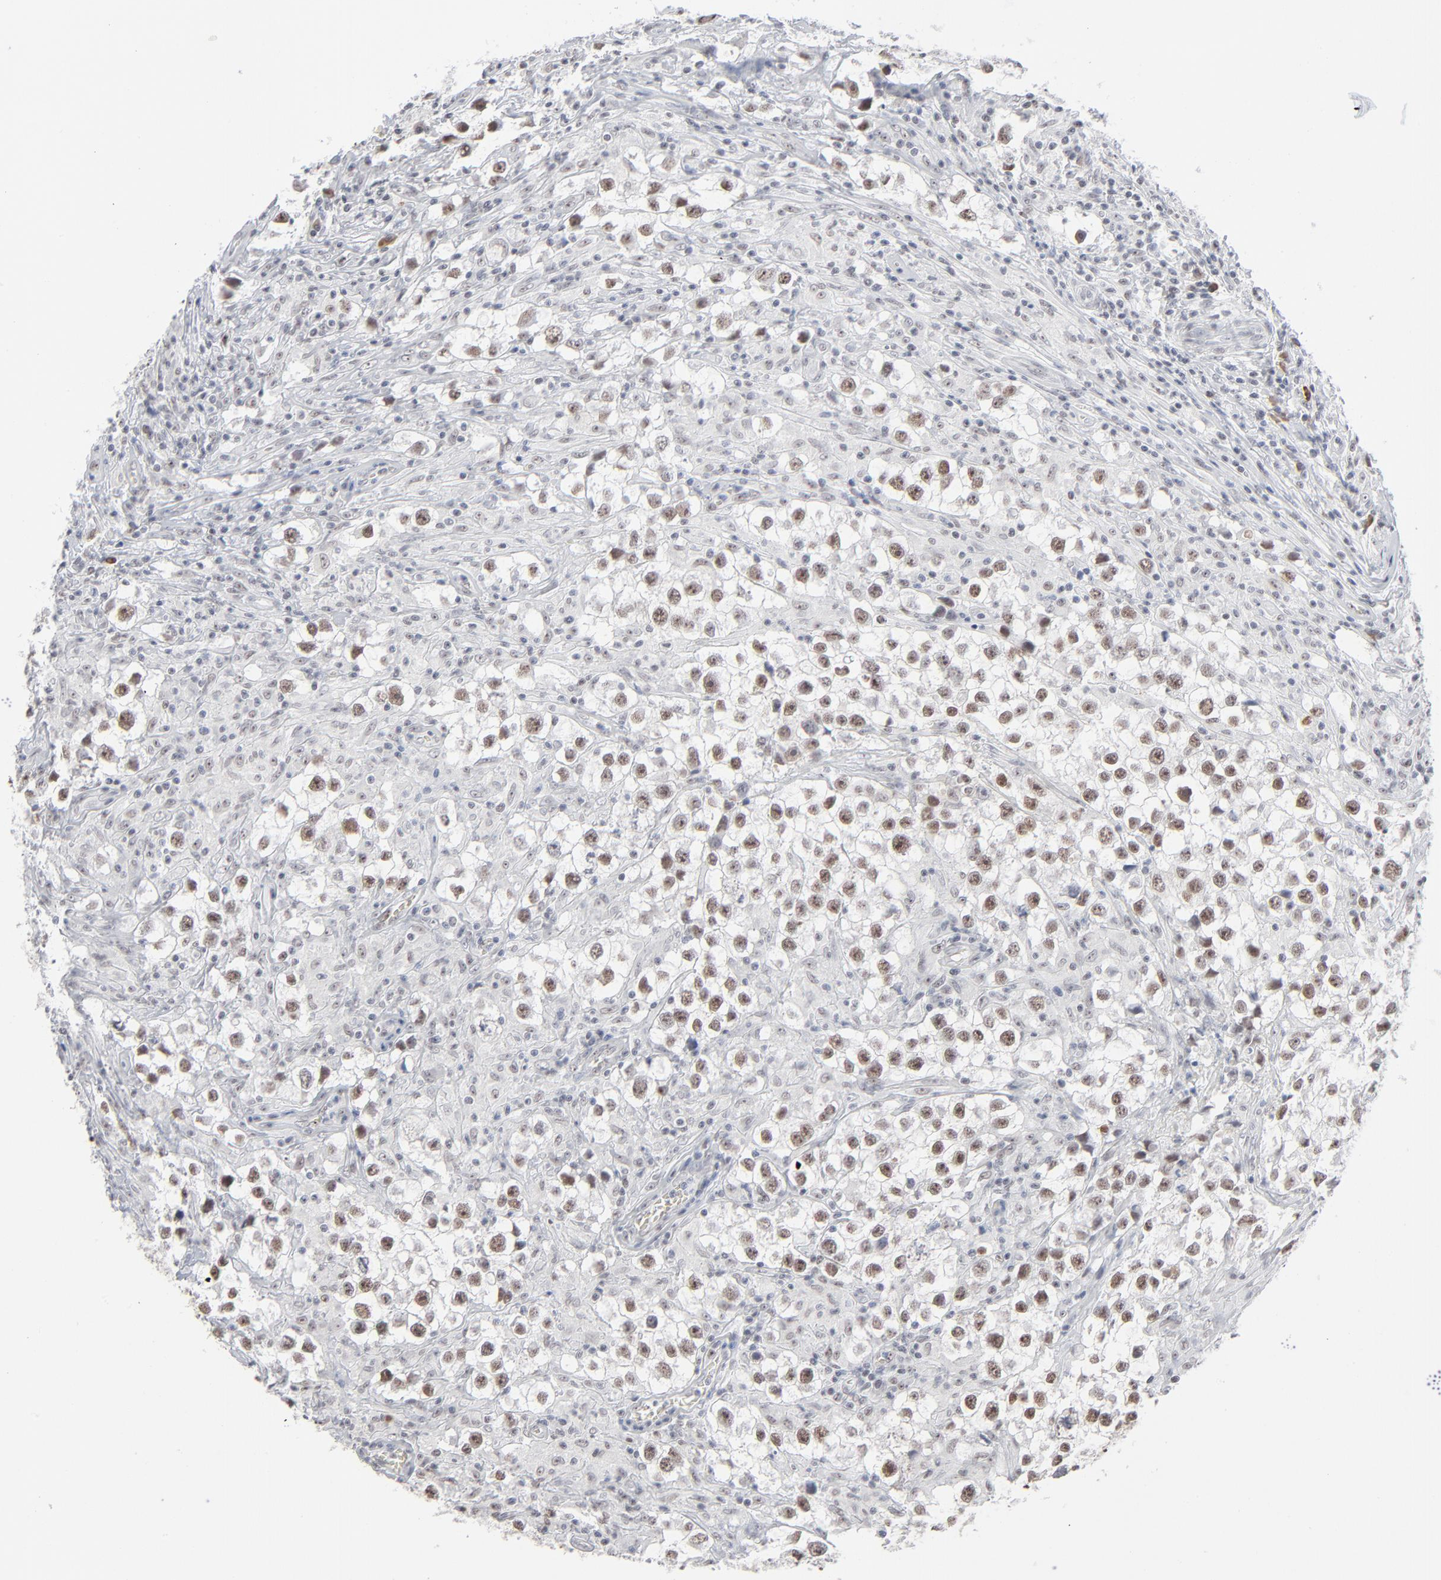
{"staining": {"intensity": "moderate", "quantity": ">75%", "location": "nuclear"}, "tissue": "testis cancer", "cell_type": "Tumor cells", "image_type": "cancer", "snomed": [{"axis": "morphology", "description": "Seminoma, NOS"}, {"axis": "topography", "description": "Testis"}], "caption": "Tumor cells demonstrate medium levels of moderate nuclear expression in approximately >75% of cells in human testis cancer. (DAB (3,3'-diaminobenzidine) IHC, brown staining for protein, blue staining for nuclei).", "gene": "MPHOSPH6", "patient": {"sex": "male", "age": 32}}